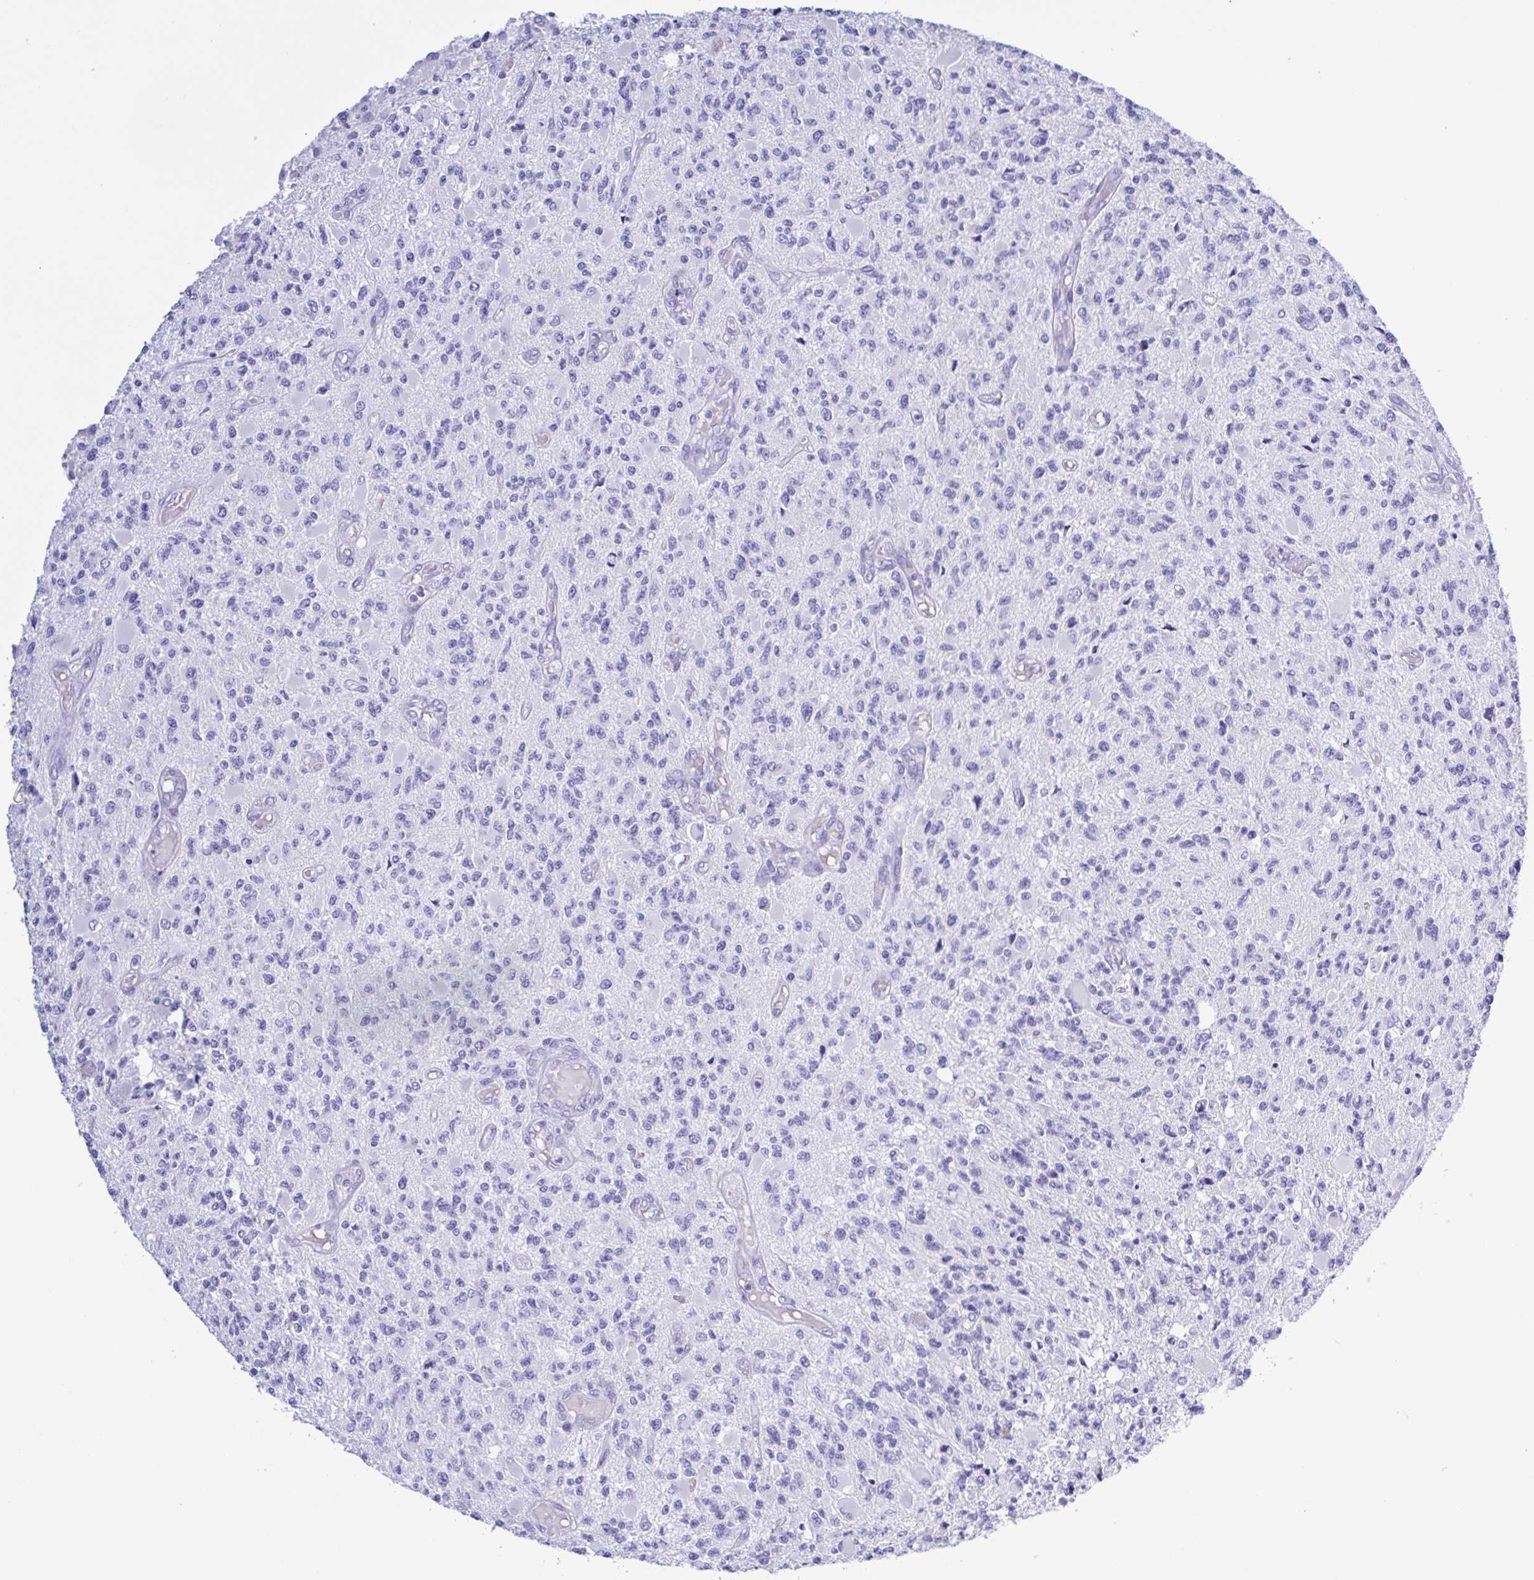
{"staining": {"intensity": "negative", "quantity": "none", "location": "none"}, "tissue": "glioma", "cell_type": "Tumor cells", "image_type": "cancer", "snomed": [{"axis": "morphology", "description": "Glioma, malignant, High grade"}, {"axis": "topography", "description": "Brain"}], "caption": "Glioma stained for a protein using immunohistochemistry reveals no positivity tumor cells.", "gene": "CYP11A1", "patient": {"sex": "female", "age": 63}}